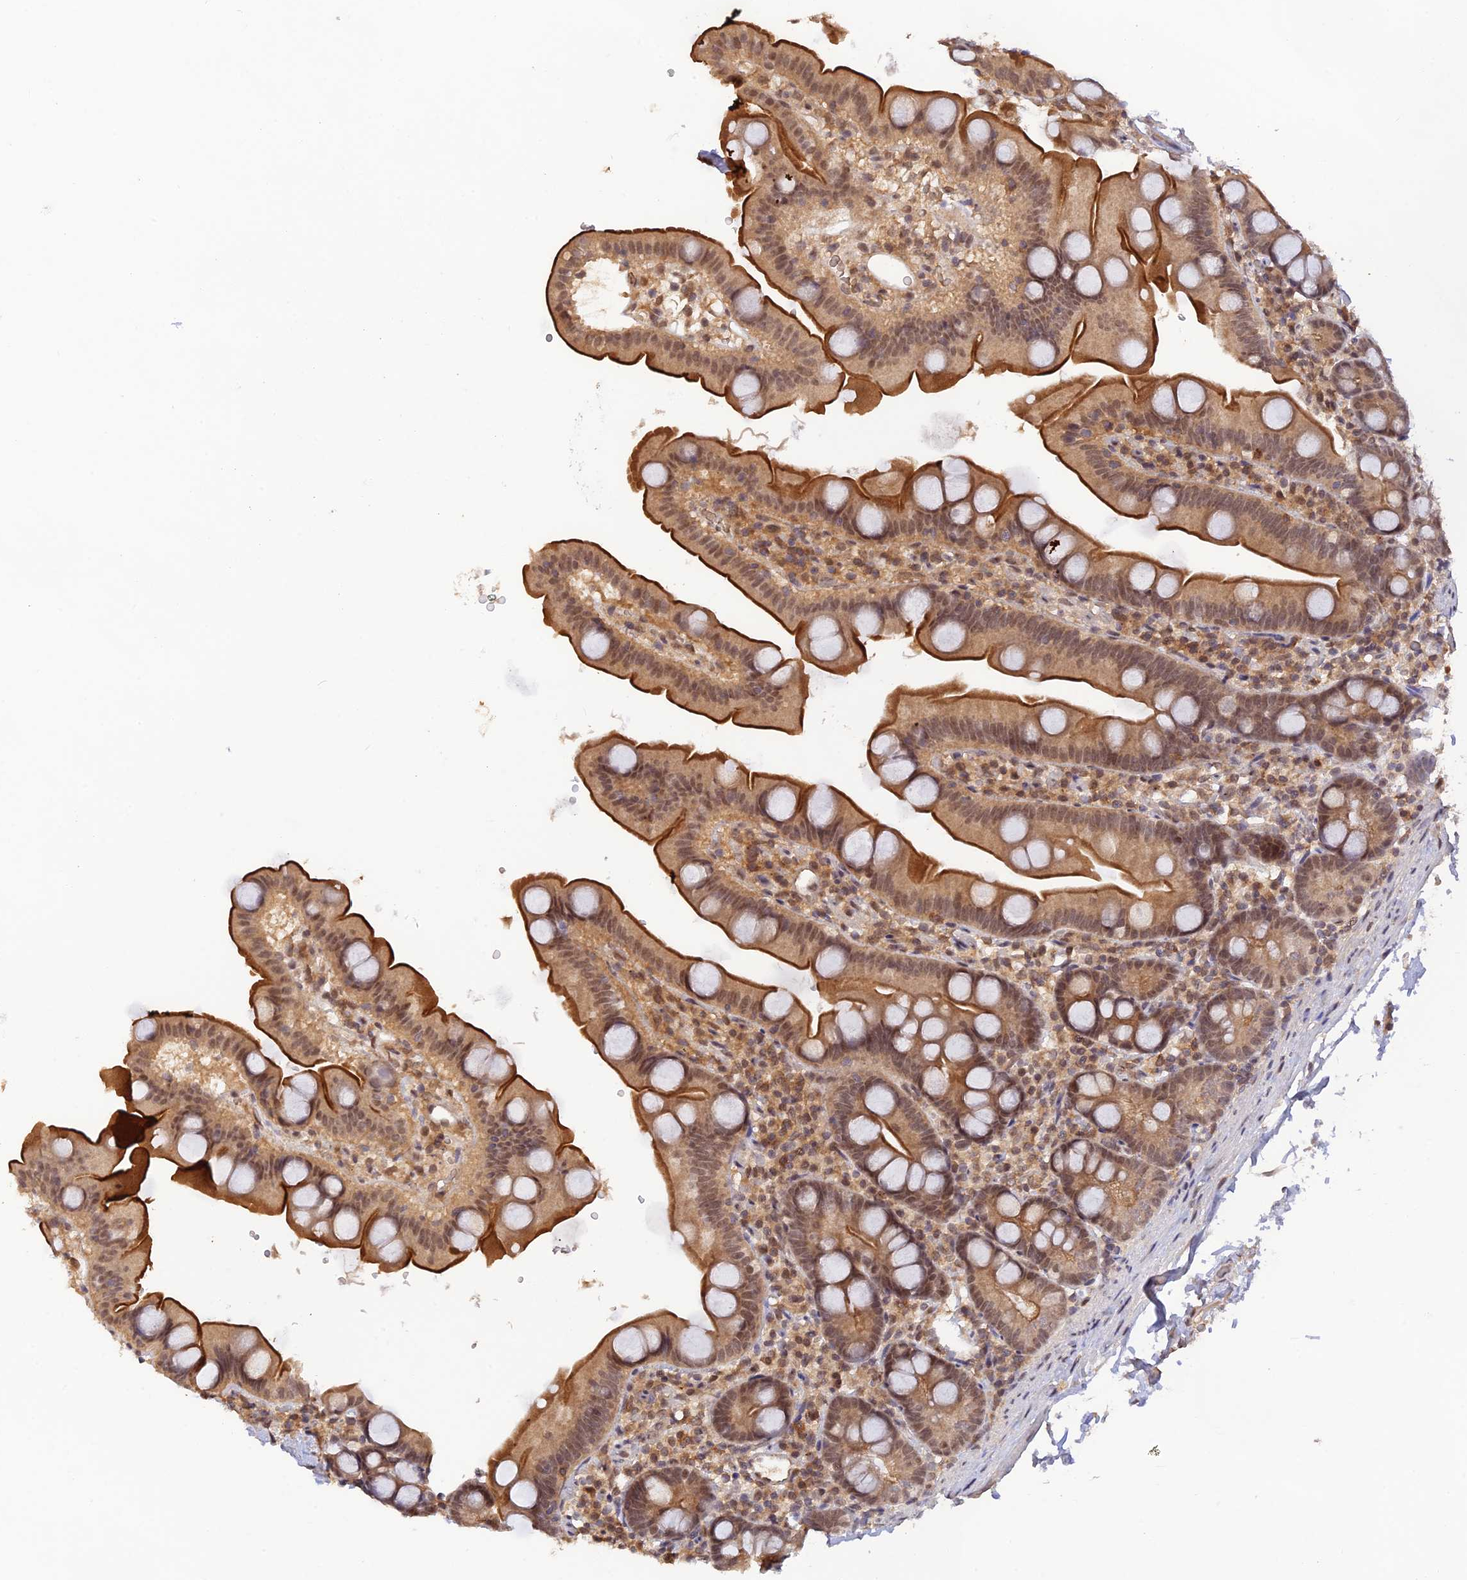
{"staining": {"intensity": "strong", "quantity": "25%-75%", "location": "cytoplasmic/membranous,nuclear"}, "tissue": "small intestine", "cell_type": "Glandular cells", "image_type": "normal", "snomed": [{"axis": "morphology", "description": "Normal tissue, NOS"}, {"axis": "topography", "description": "Small intestine"}], "caption": "Unremarkable small intestine was stained to show a protein in brown. There is high levels of strong cytoplasmic/membranous,nuclear staining in about 25%-75% of glandular cells. (DAB (3,3'-diaminobenzidine) IHC with brightfield microscopy, high magnification).", "gene": "ZNF436", "patient": {"sex": "female", "age": 68}}